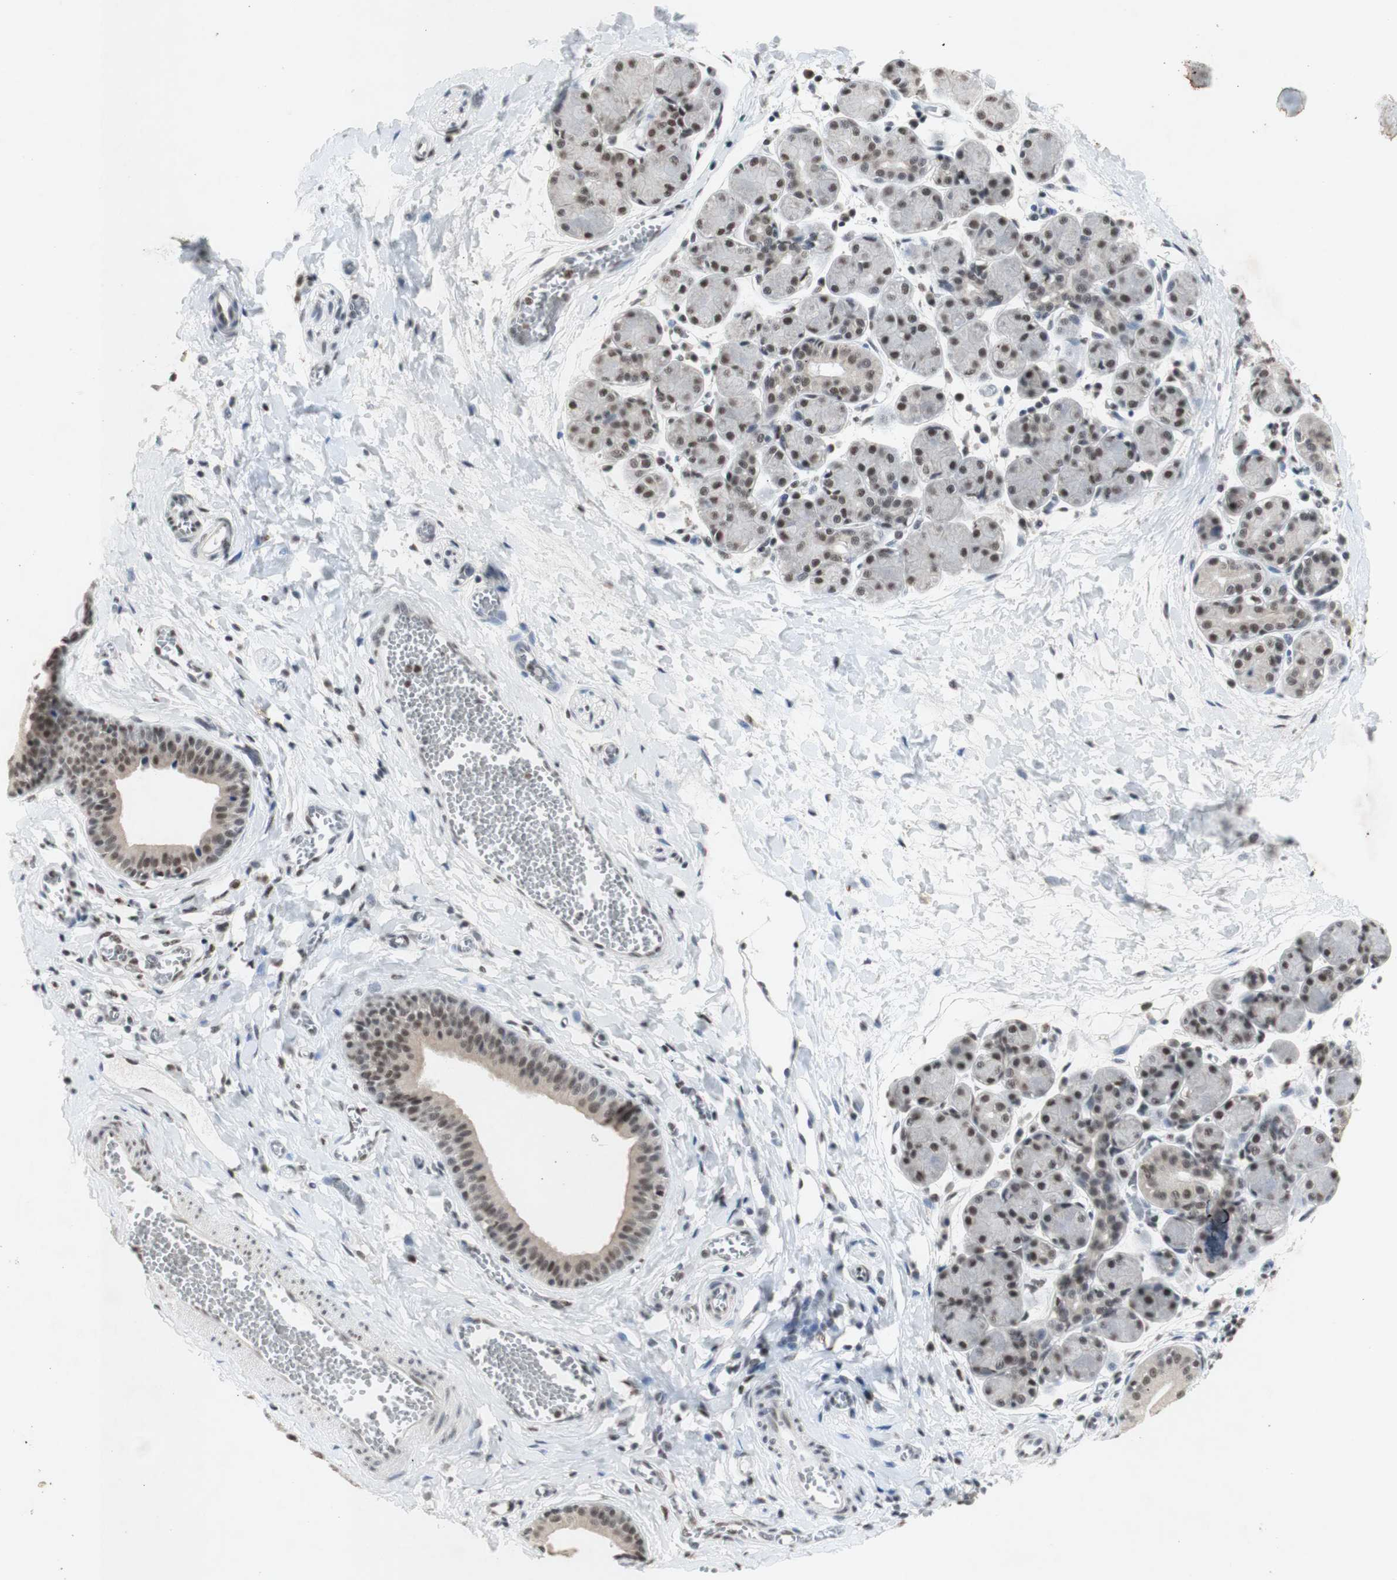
{"staining": {"intensity": "strong", "quantity": ">75%", "location": "nuclear"}, "tissue": "salivary gland", "cell_type": "Glandular cells", "image_type": "normal", "snomed": [{"axis": "morphology", "description": "Normal tissue, NOS"}, {"axis": "morphology", "description": "Inflammation, NOS"}, {"axis": "topography", "description": "Lymph node"}, {"axis": "topography", "description": "Salivary gland"}], "caption": "Immunohistochemical staining of benign human salivary gland exhibits high levels of strong nuclear expression in approximately >75% of glandular cells.", "gene": "SNRPB", "patient": {"sex": "male", "age": 3}}